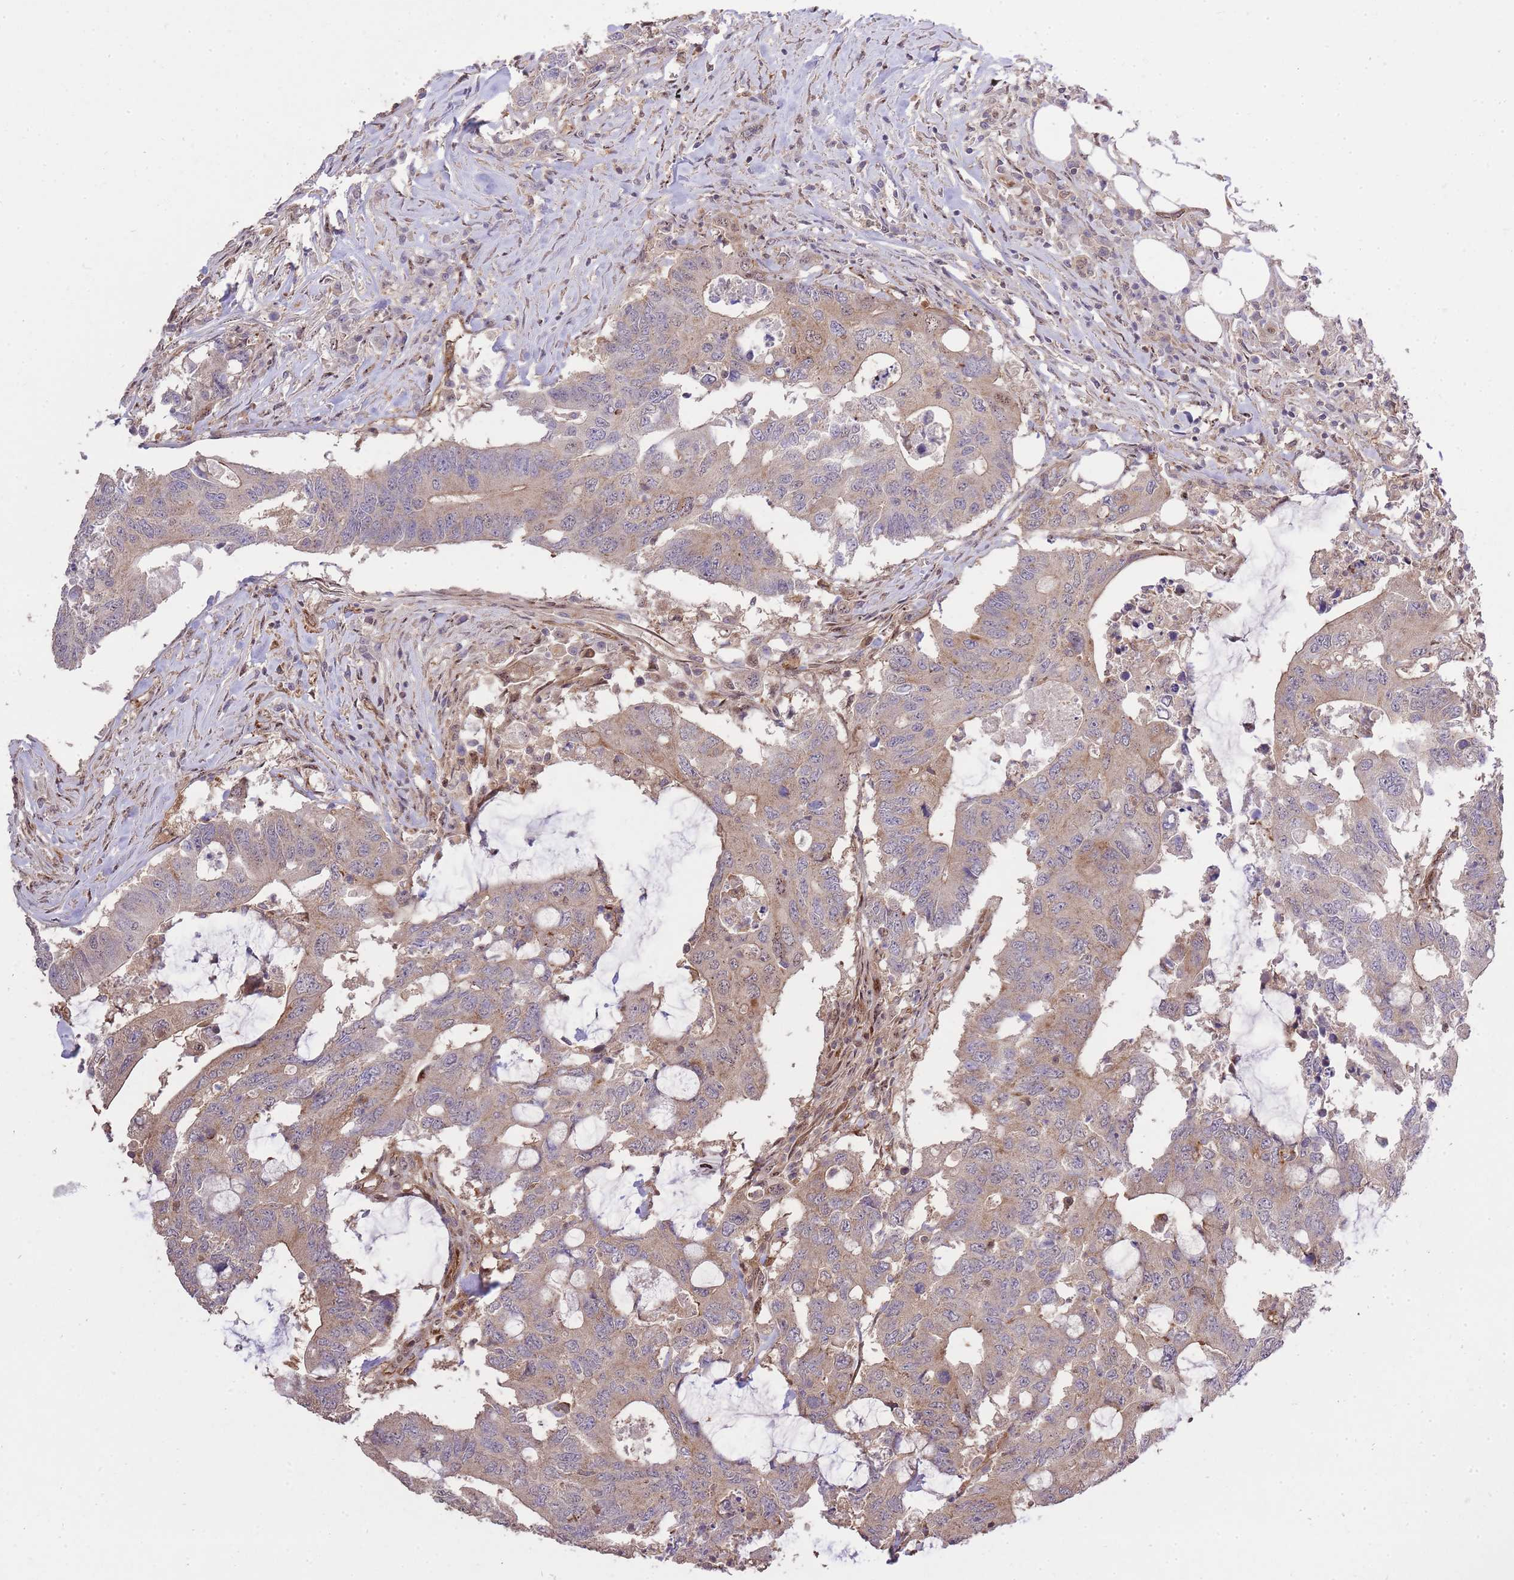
{"staining": {"intensity": "weak", "quantity": "25%-75%", "location": "cytoplasmic/membranous"}, "tissue": "colorectal cancer", "cell_type": "Tumor cells", "image_type": "cancer", "snomed": [{"axis": "morphology", "description": "Adenocarcinoma, NOS"}, {"axis": "topography", "description": "Colon"}], "caption": "Protein staining by IHC demonstrates weak cytoplasmic/membranous positivity in about 25%-75% of tumor cells in colorectal cancer (adenocarcinoma).", "gene": "PLD1", "patient": {"sex": "male", "age": 71}}